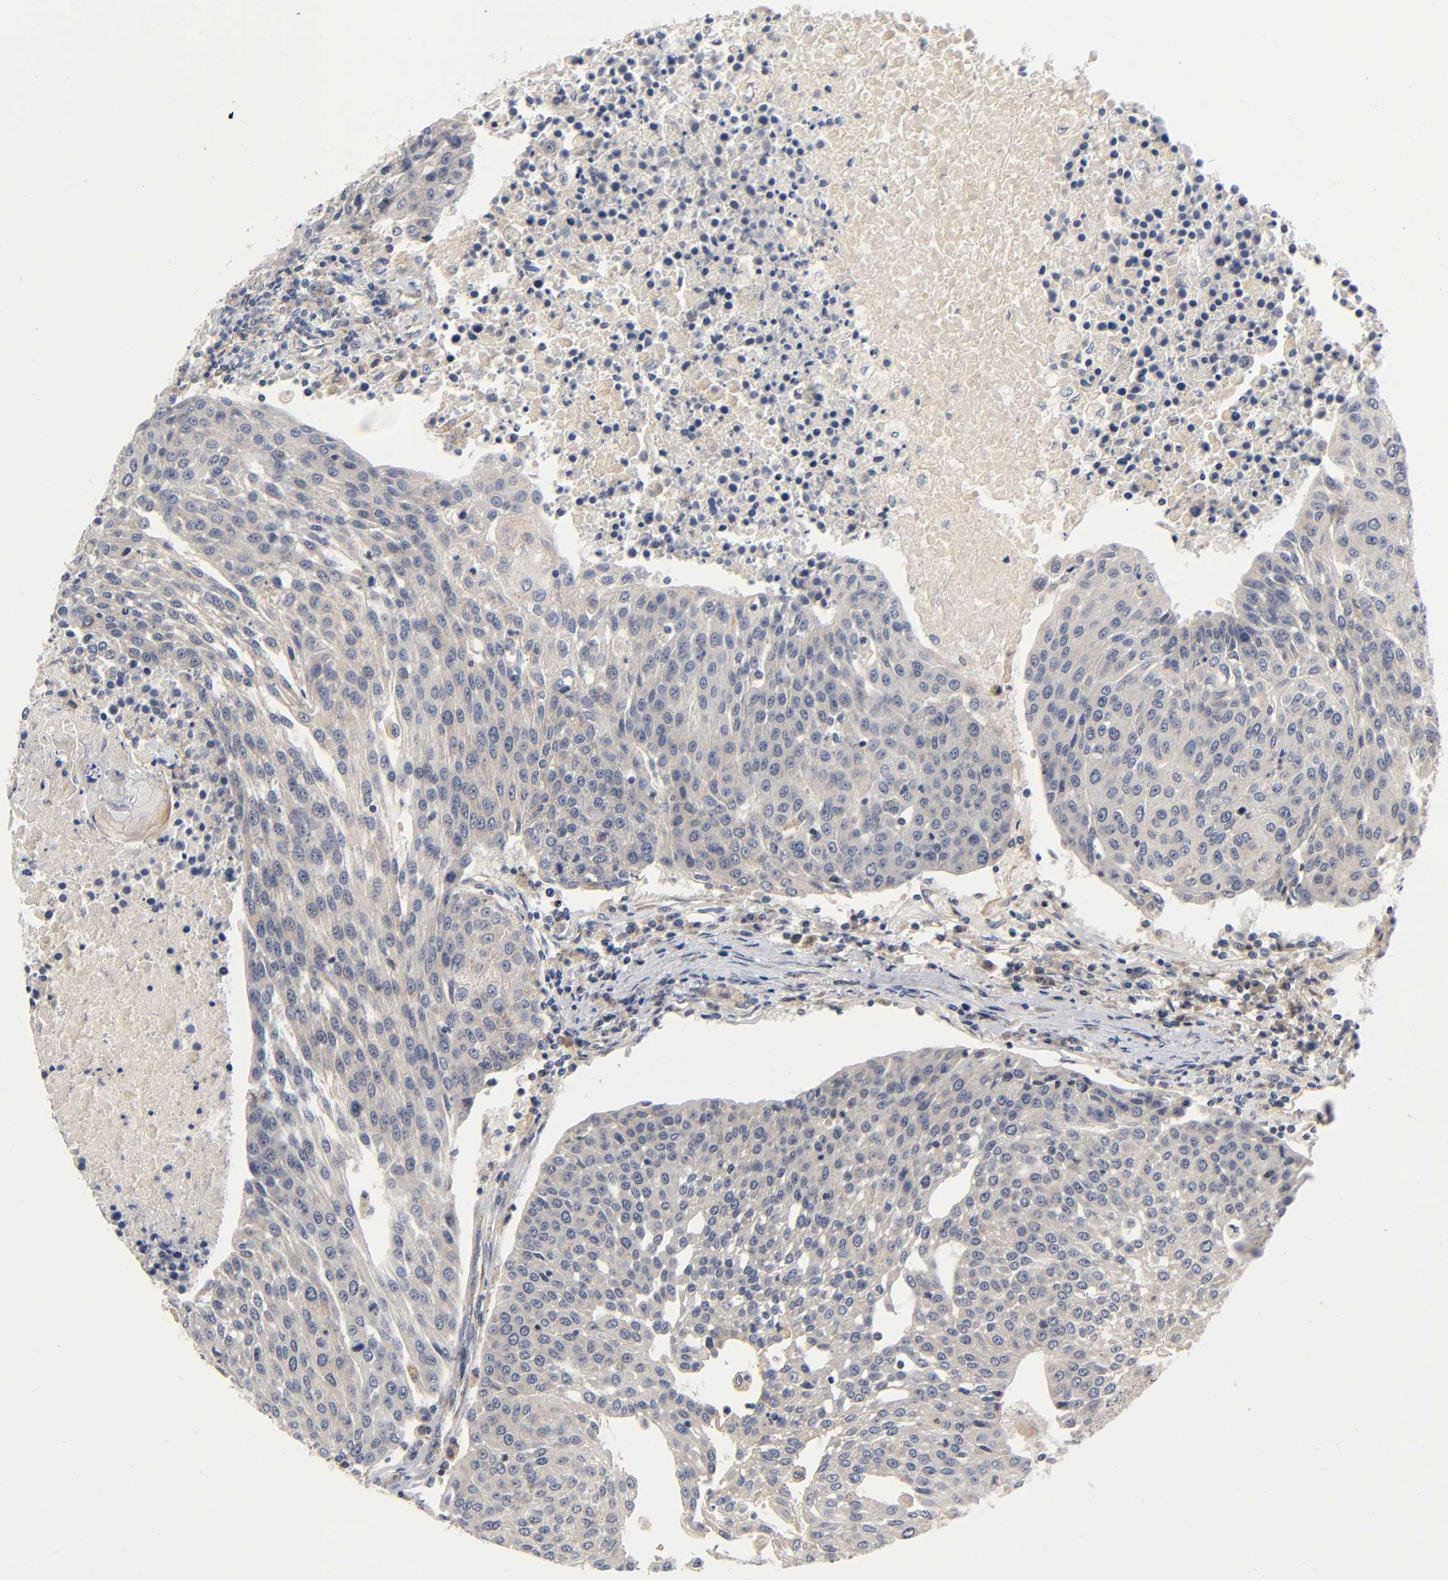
{"staining": {"intensity": "negative", "quantity": "none", "location": "none"}, "tissue": "urothelial cancer", "cell_type": "Tumor cells", "image_type": "cancer", "snomed": [{"axis": "morphology", "description": "Urothelial carcinoma, High grade"}, {"axis": "topography", "description": "Urinary bladder"}], "caption": "This is an IHC micrograph of human urothelial cancer. There is no staining in tumor cells.", "gene": "NRP1", "patient": {"sex": "female", "age": 85}}